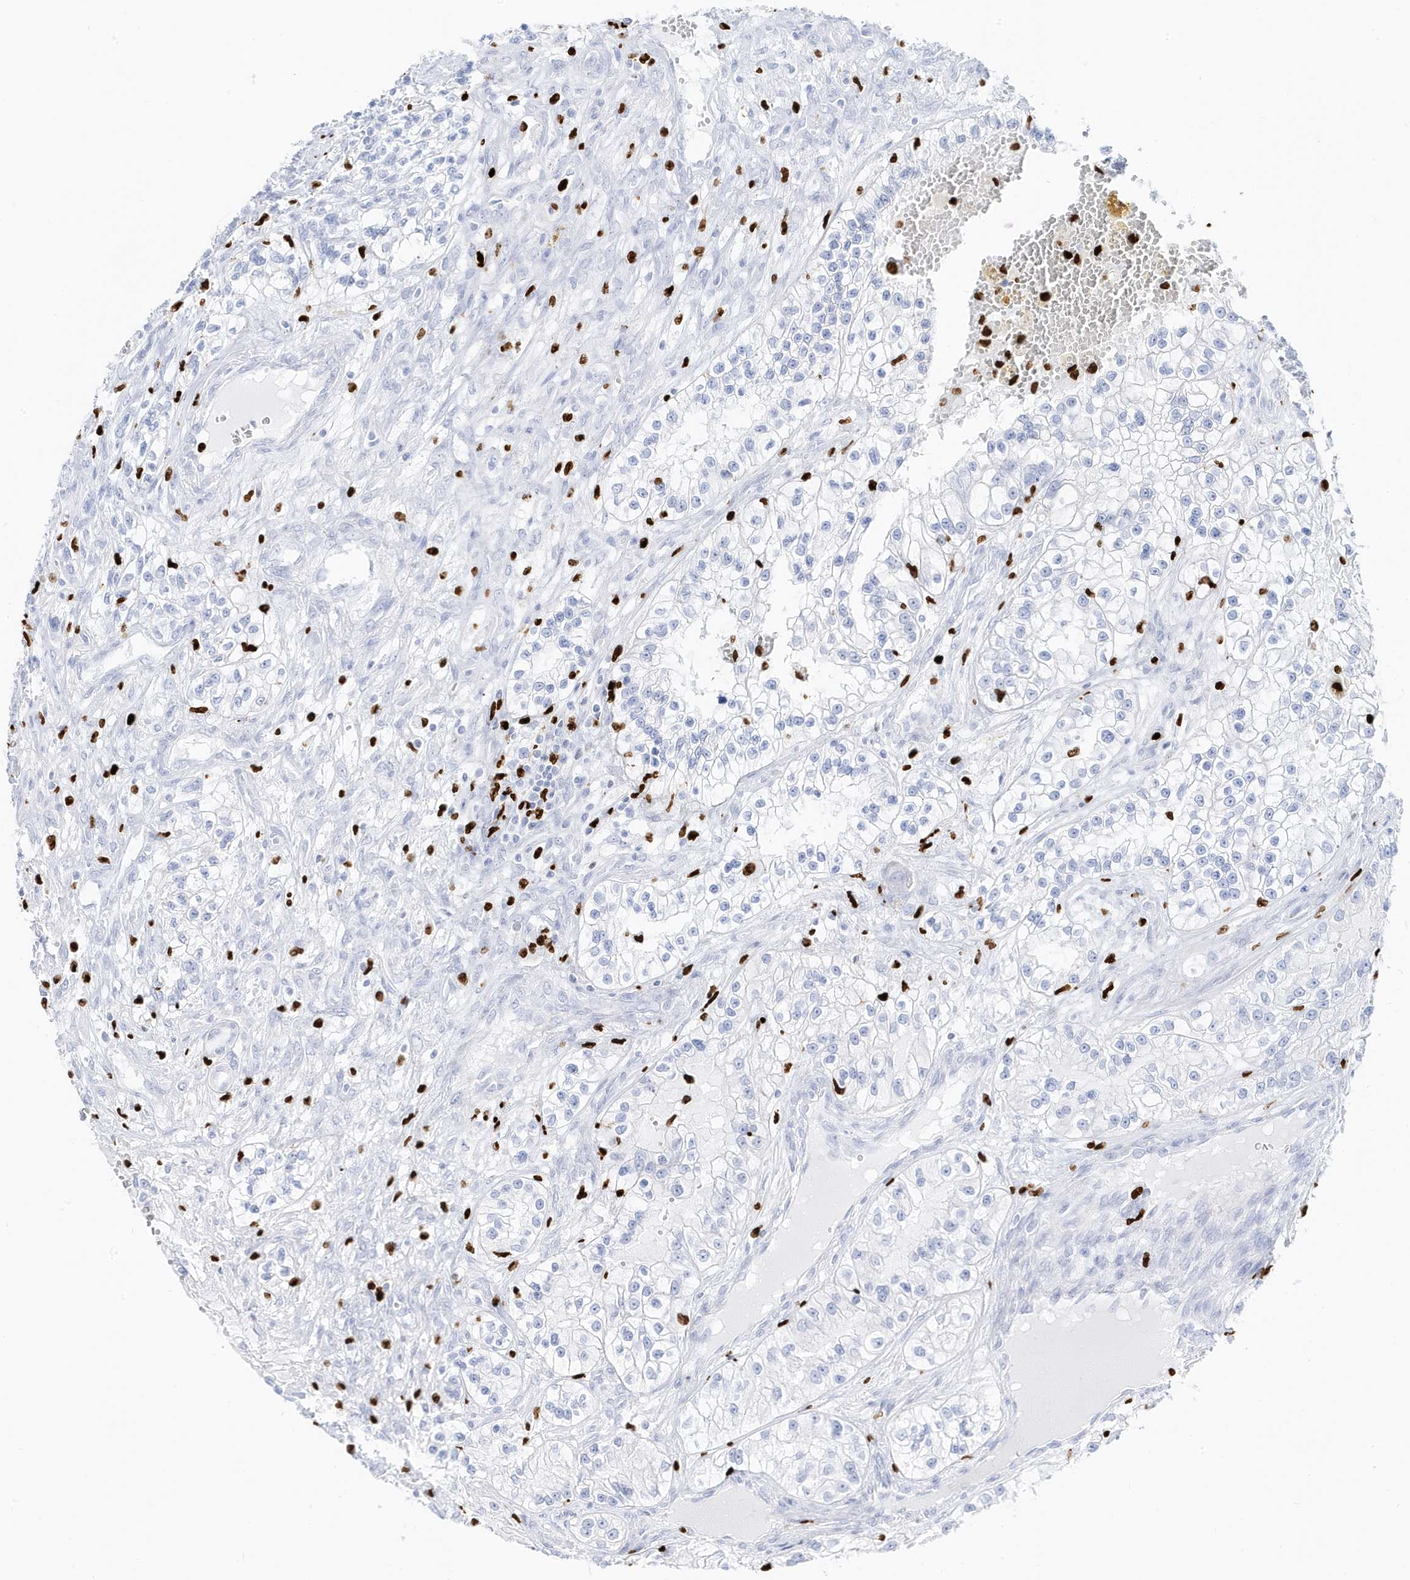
{"staining": {"intensity": "negative", "quantity": "none", "location": "none"}, "tissue": "renal cancer", "cell_type": "Tumor cells", "image_type": "cancer", "snomed": [{"axis": "morphology", "description": "Adenocarcinoma, NOS"}, {"axis": "topography", "description": "Kidney"}], "caption": "This image is of adenocarcinoma (renal) stained with IHC to label a protein in brown with the nuclei are counter-stained blue. There is no positivity in tumor cells.", "gene": "MNDA", "patient": {"sex": "female", "age": 57}}